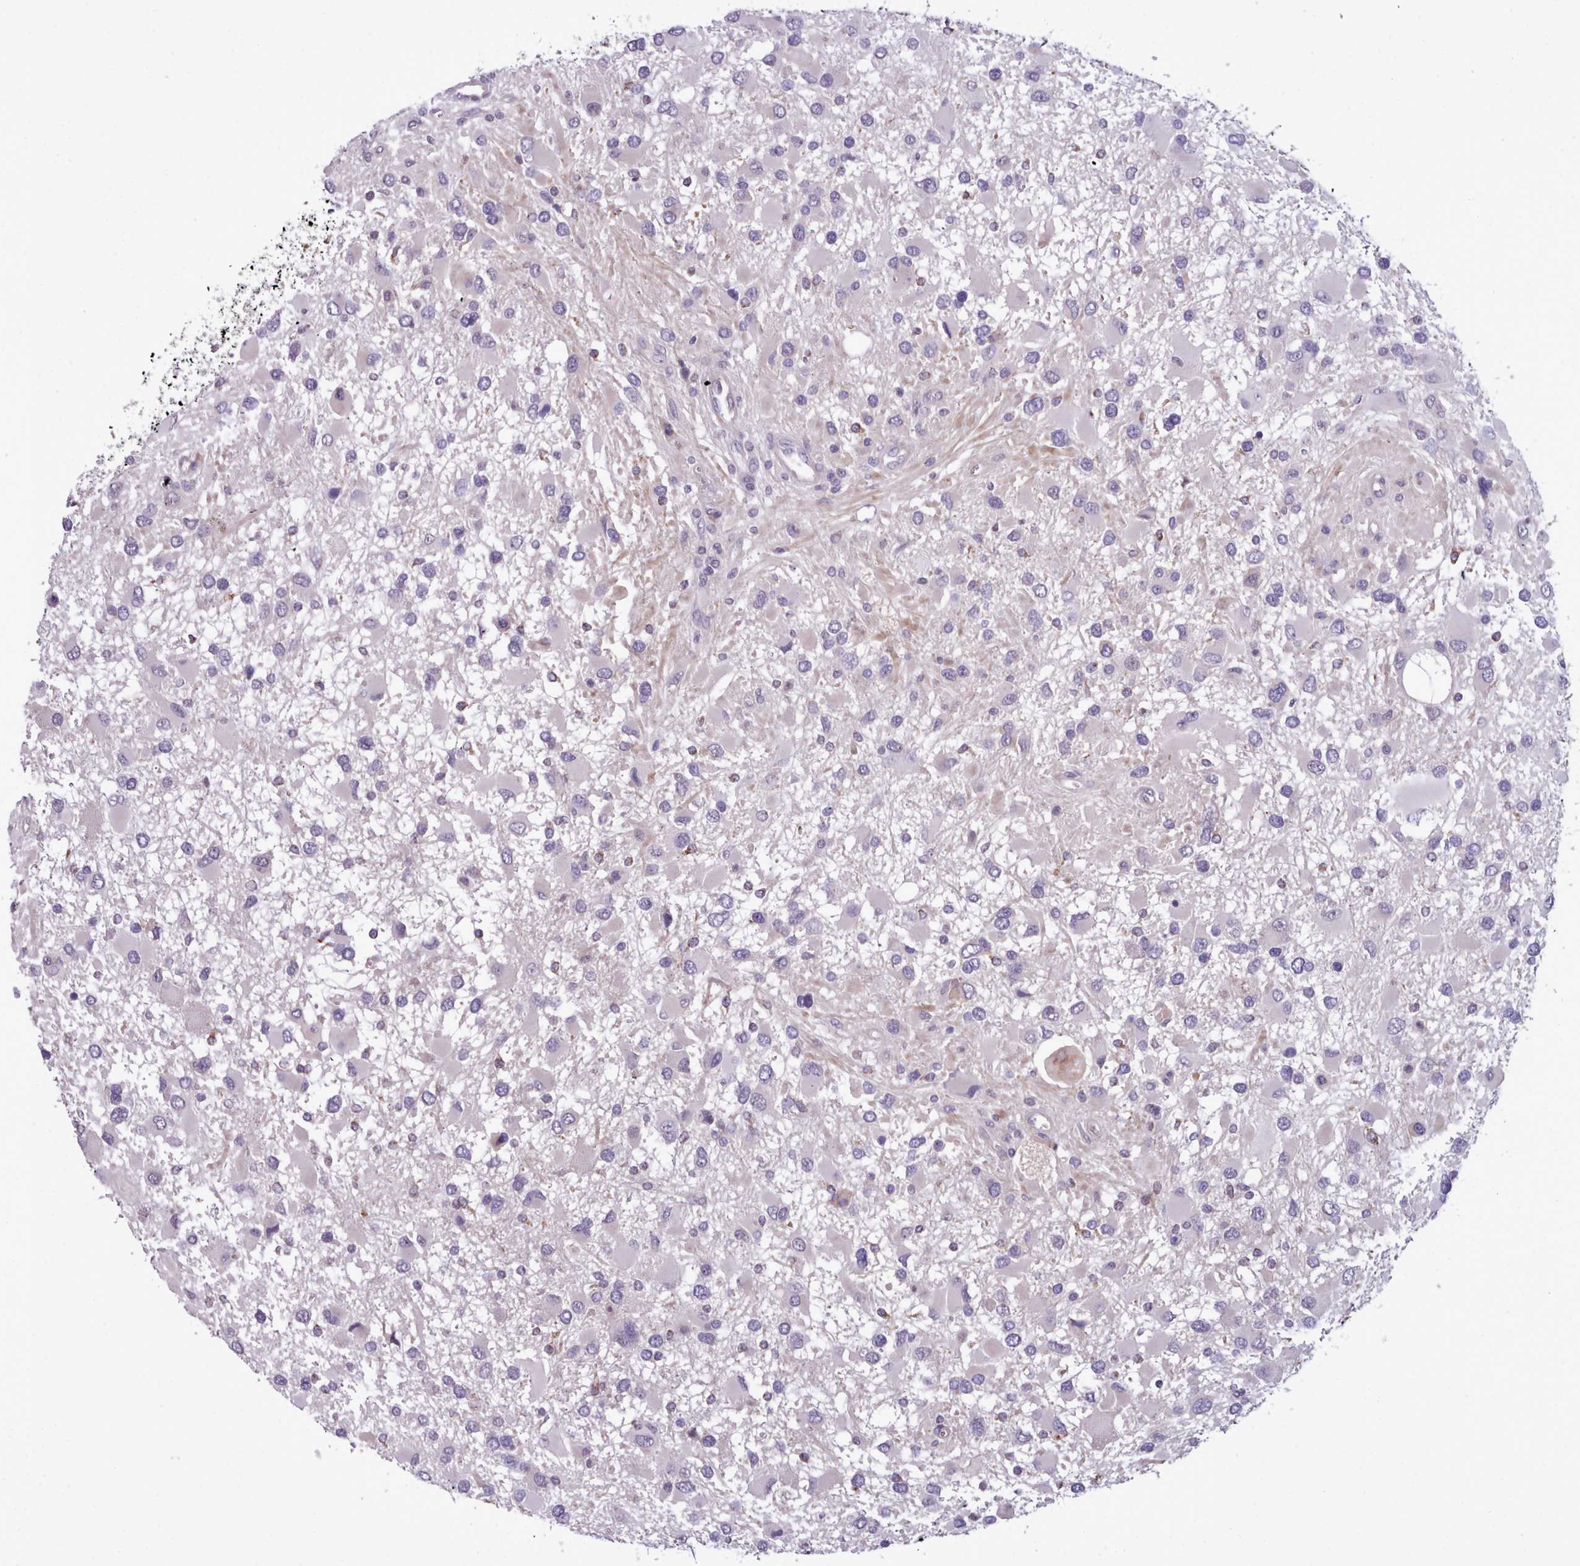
{"staining": {"intensity": "negative", "quantity": "none", "location": "none"}, "tissue": "glioma", "cell_type": "Tumor cells", "image_type": "cancer", "snomed": [{"axis": "morphology", "description": "Glioma, malignant, High grade"}, {"axis": "topography", "description": "Brain"}], "caption": "An immunohistochemistry (IHC) micrograph of glioma is shown. There is no staining in tumor cells of glioma.", "gene": "KCTD16", "patient": {"sex": "male", "age": 53}}